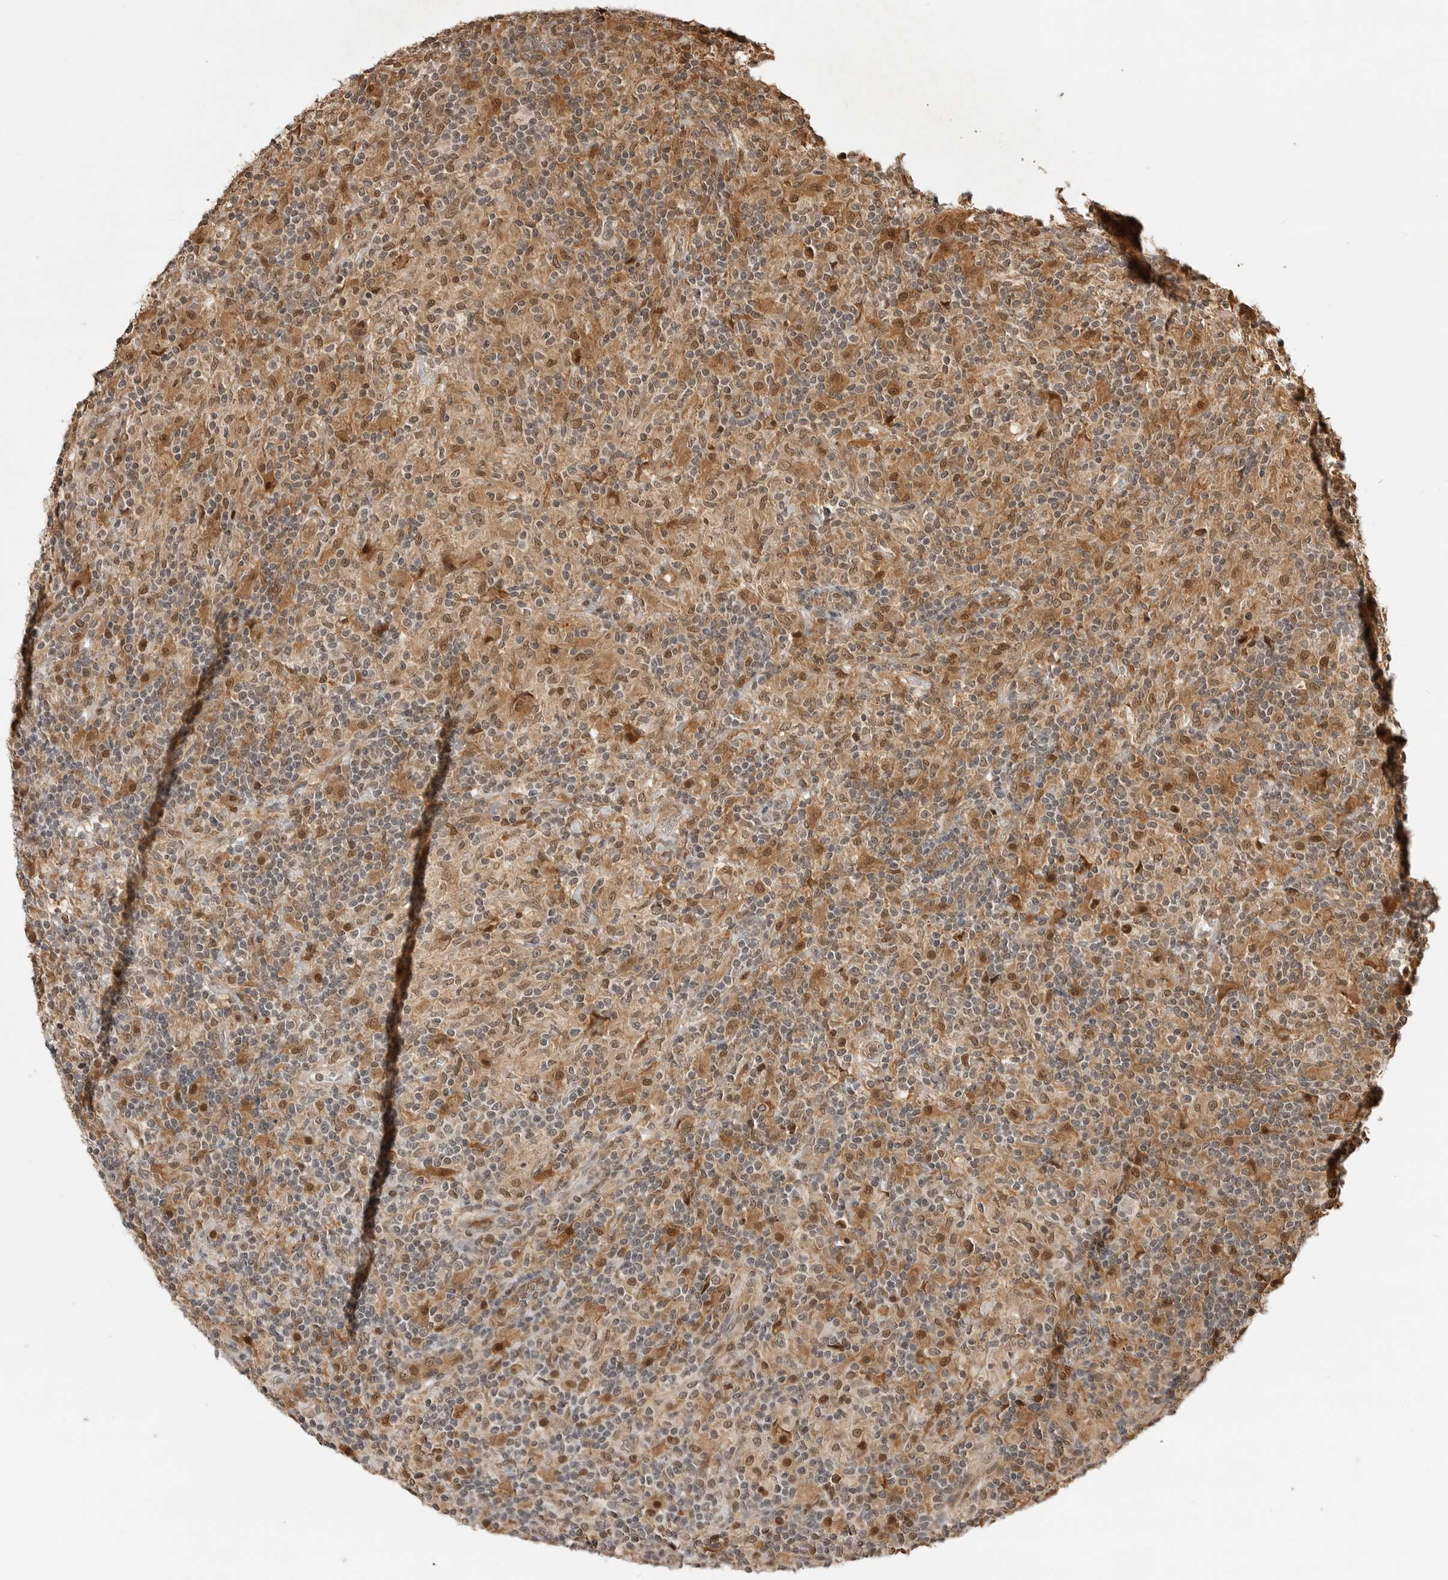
{"staining": {"intensity": "weak", "quantity": "<25%", "location": "nuclear"}, "tissue": "lymphoma", "cell_type": "Tumor cells", "image_type": "cancer", "snomed": [{"axis": "morphology", "description": "Hodgkin's disease, NOS"}, {"axis": "topography", "description": "Lymph node"}], "caption": "Immunohistochemistry of human Hodgkin's disease reveals no positivity in tumor cells.", "gene": "BMP2K", "patient": {"sex": "male", "age": 70}}